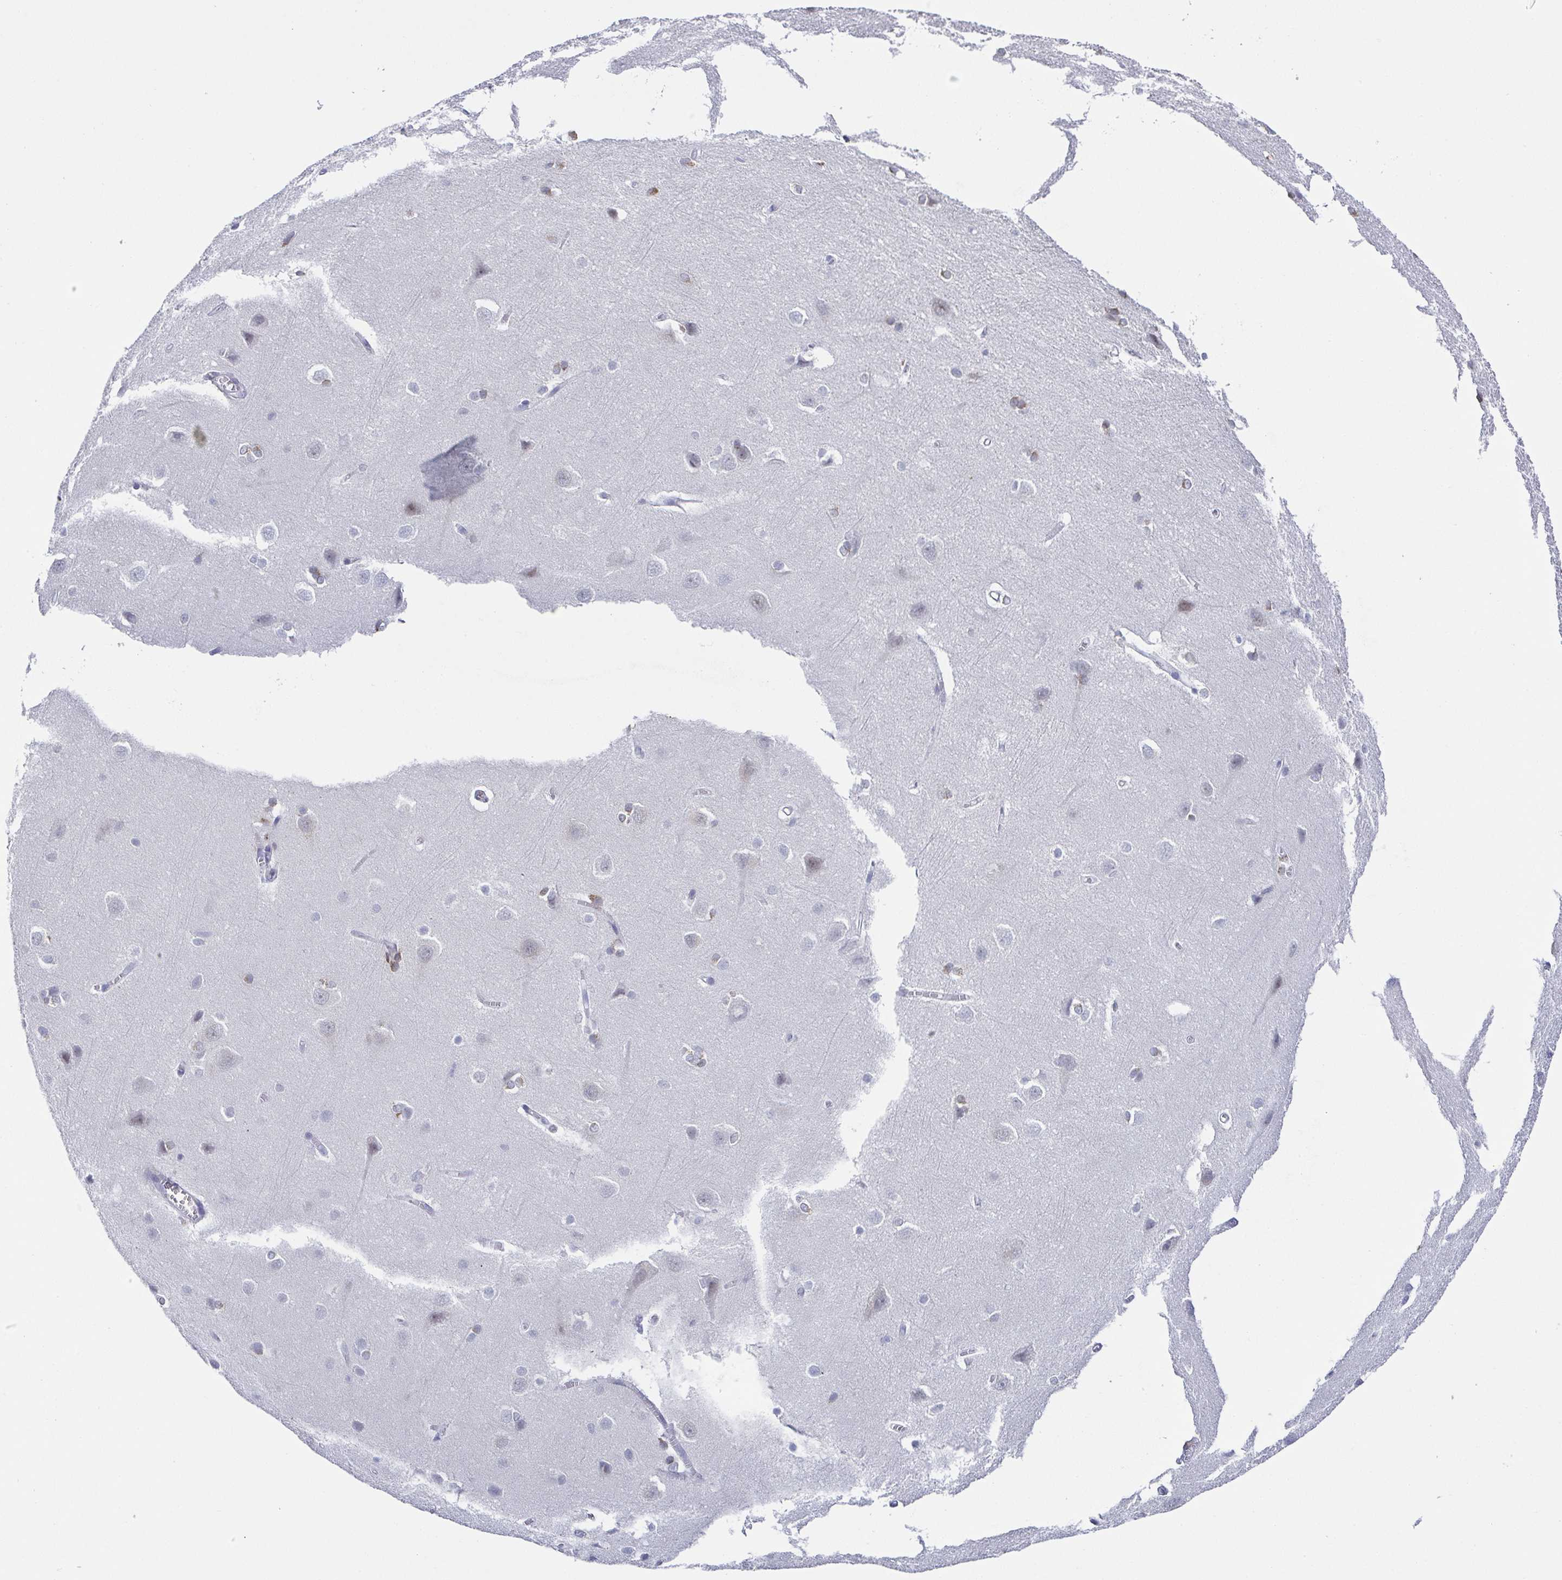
{"staining": {"intensity": "negative", "quantity": "none", "location": "none"}, "tissue": "cerebral cortex", "cell_type": "Endothelial cells", "image_type": "normal", "snomed": [{"axis": "morphology", "description": "Normal tissue, NOS"}, {"axis": "topography", "description": "Cerebral cortex"}], "caption": "DAB immunohistochemical staining of normal cerebral cortex exhibits no significant positivity in endothelial cells.", "gene": "RNASE7", "patient": {"sex": "male", "age": 37}}